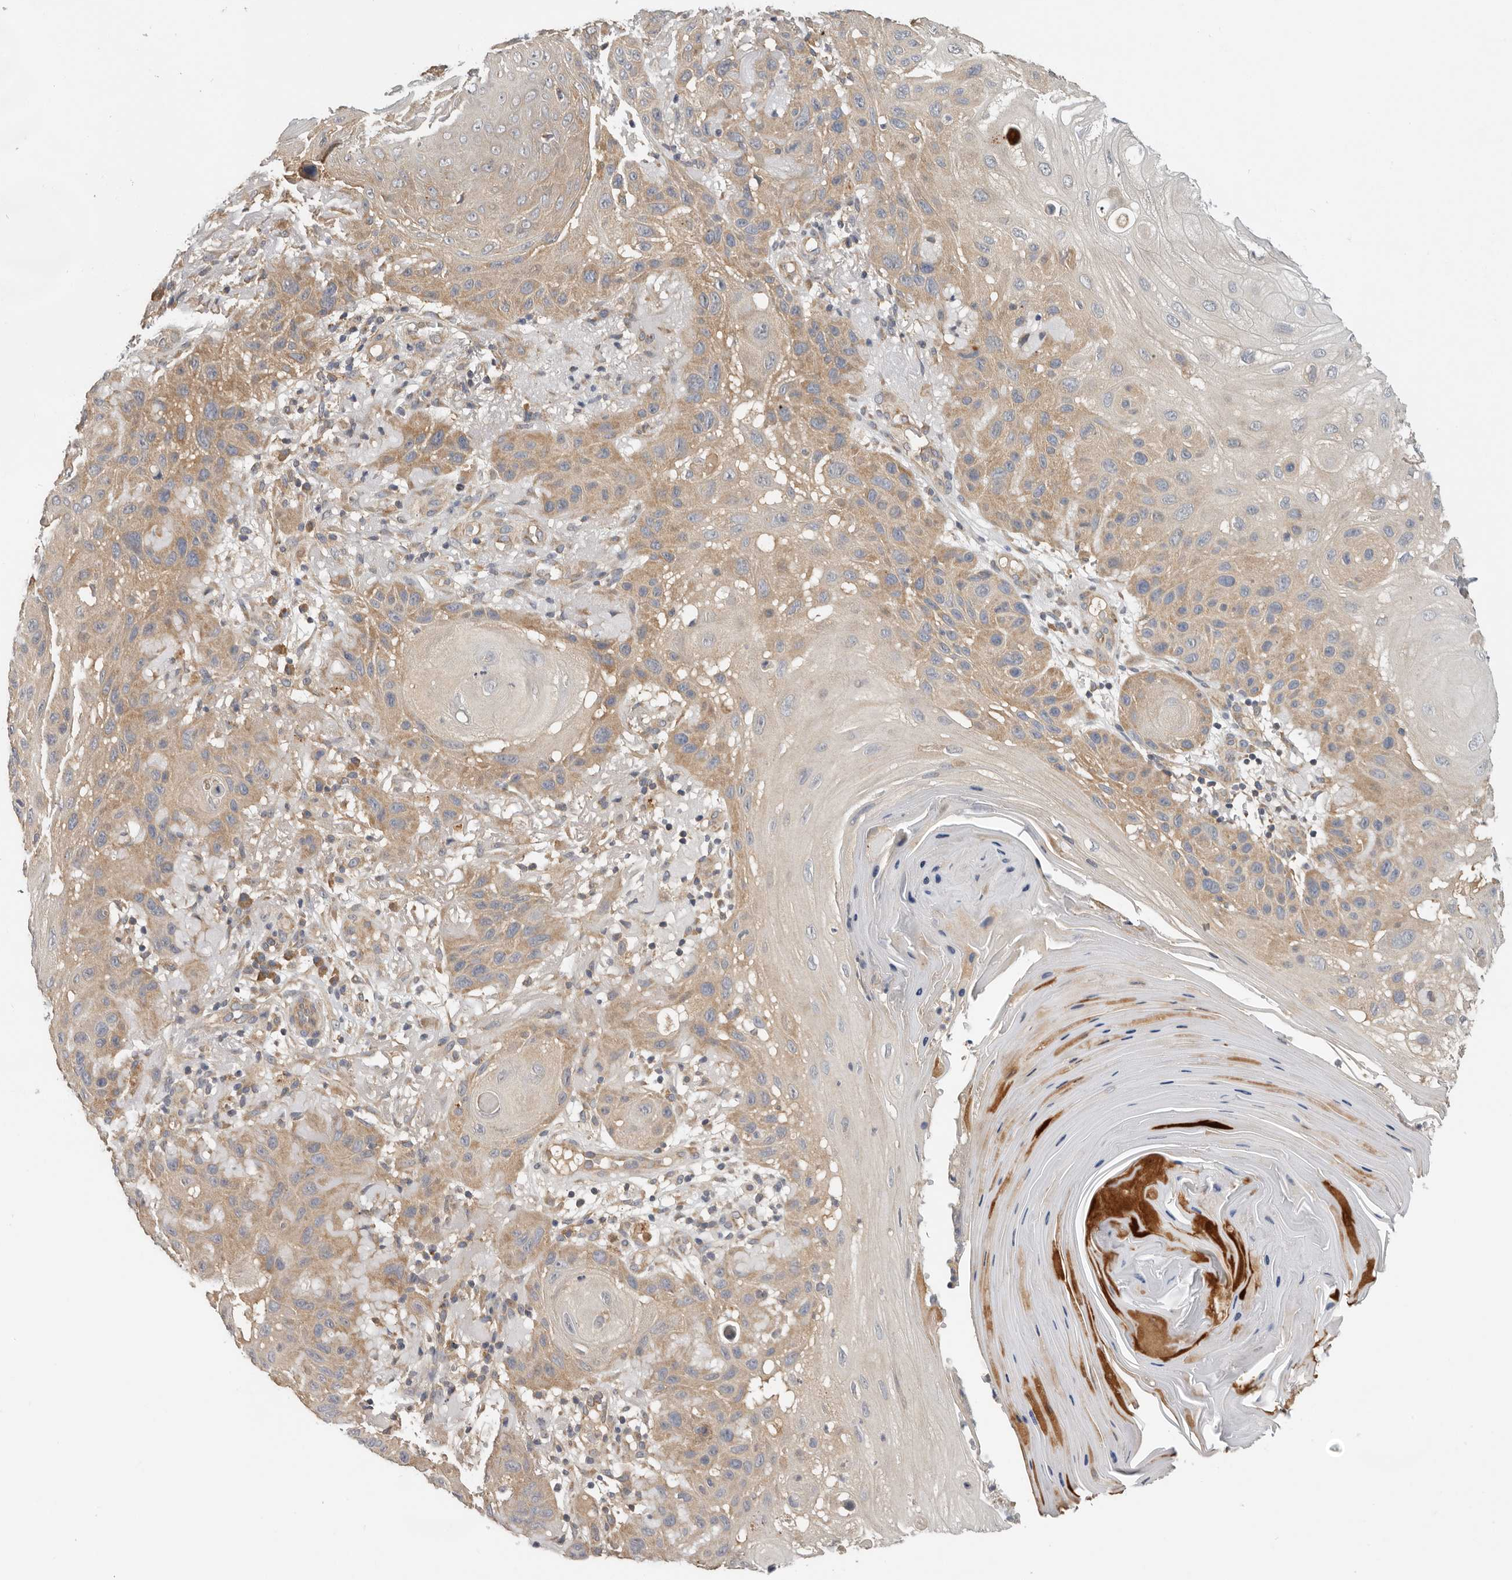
{"staining": {"intensity": "moderate", "quantity": "25%-75%", "location": "cytoplasmic/membranous"}, "tissue": "skin cancer", "cell_type": "Tumor cells", "image_type": "cancer", "snomed": [{"axis": "morphology", "description": "Normal tissue, NOS"}, {"axis": "morphology", "description": "Squamous cell carcinoma, NOS"}, {"axis": "topography", "description": "Skin"}], "caption": "Skin cancer (squamous cell carcinoma) stained for a protein (brown) demonstrates moderate cytoplasmic/membranous positive positivity in about 25%-75% of tumor cells.", "gene": "PPP1R42", "patient": {"sex": "female", "age": 96}}